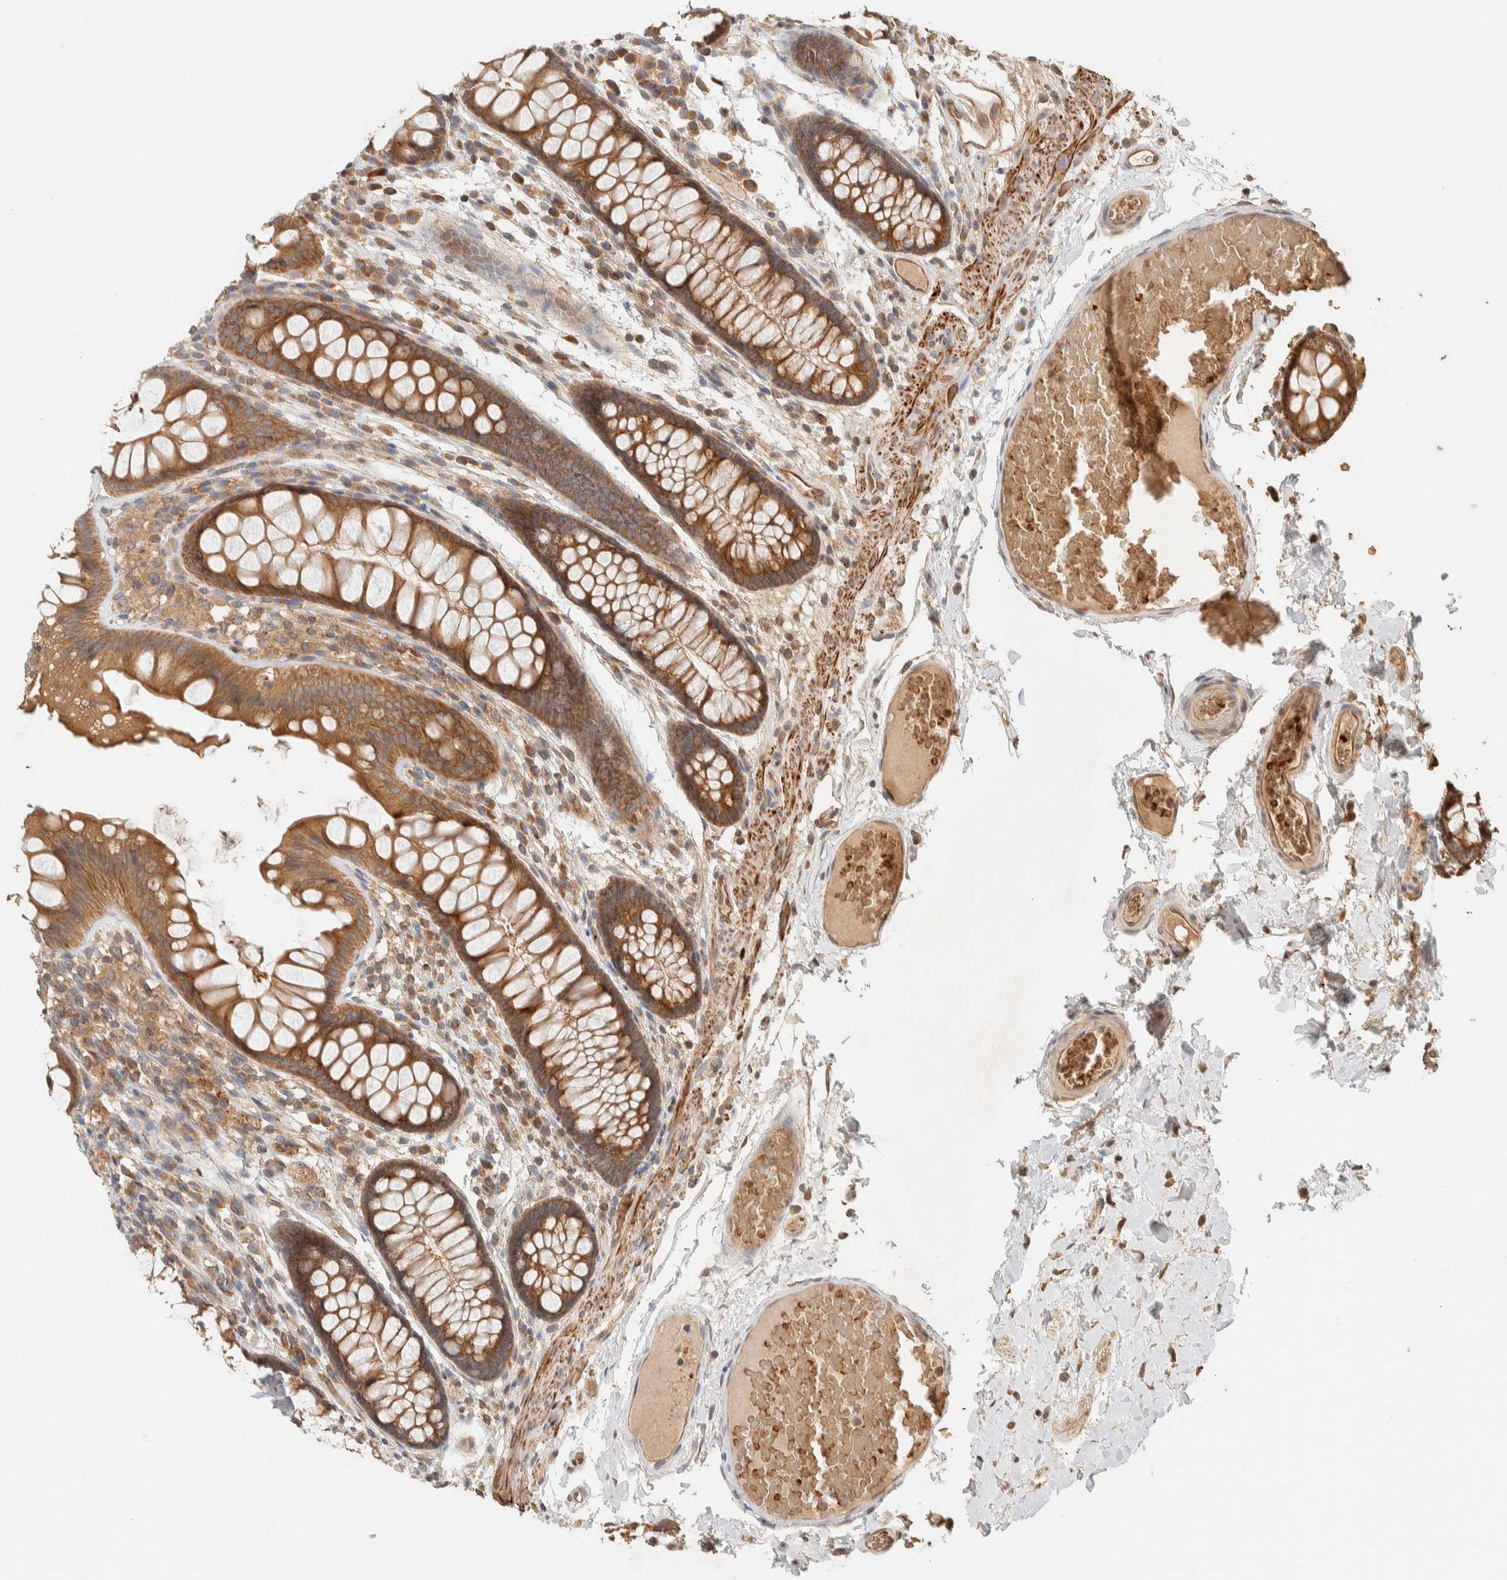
{"staining": {"intensity": "moderate", "quantity": ">75%", "location": "cytoplasmic/membranous"}, "tissue": "colon", "cell_type": "Endothelial cells", "image_type": "normal", "snomed": [{"axis": "morphology", "description": "Normal tissue, NOS"}, {"axis": "topography", "description": "Colon"}], "caption": "IHC micrograph of normal human colon stained for a protein (brown), which shows medium levels of moderate cytoplasmic/membranous expression in approximately >75% of endothelial cells.", "gene": "TTI2", "patient": {"sex": "female", "age": 56}}